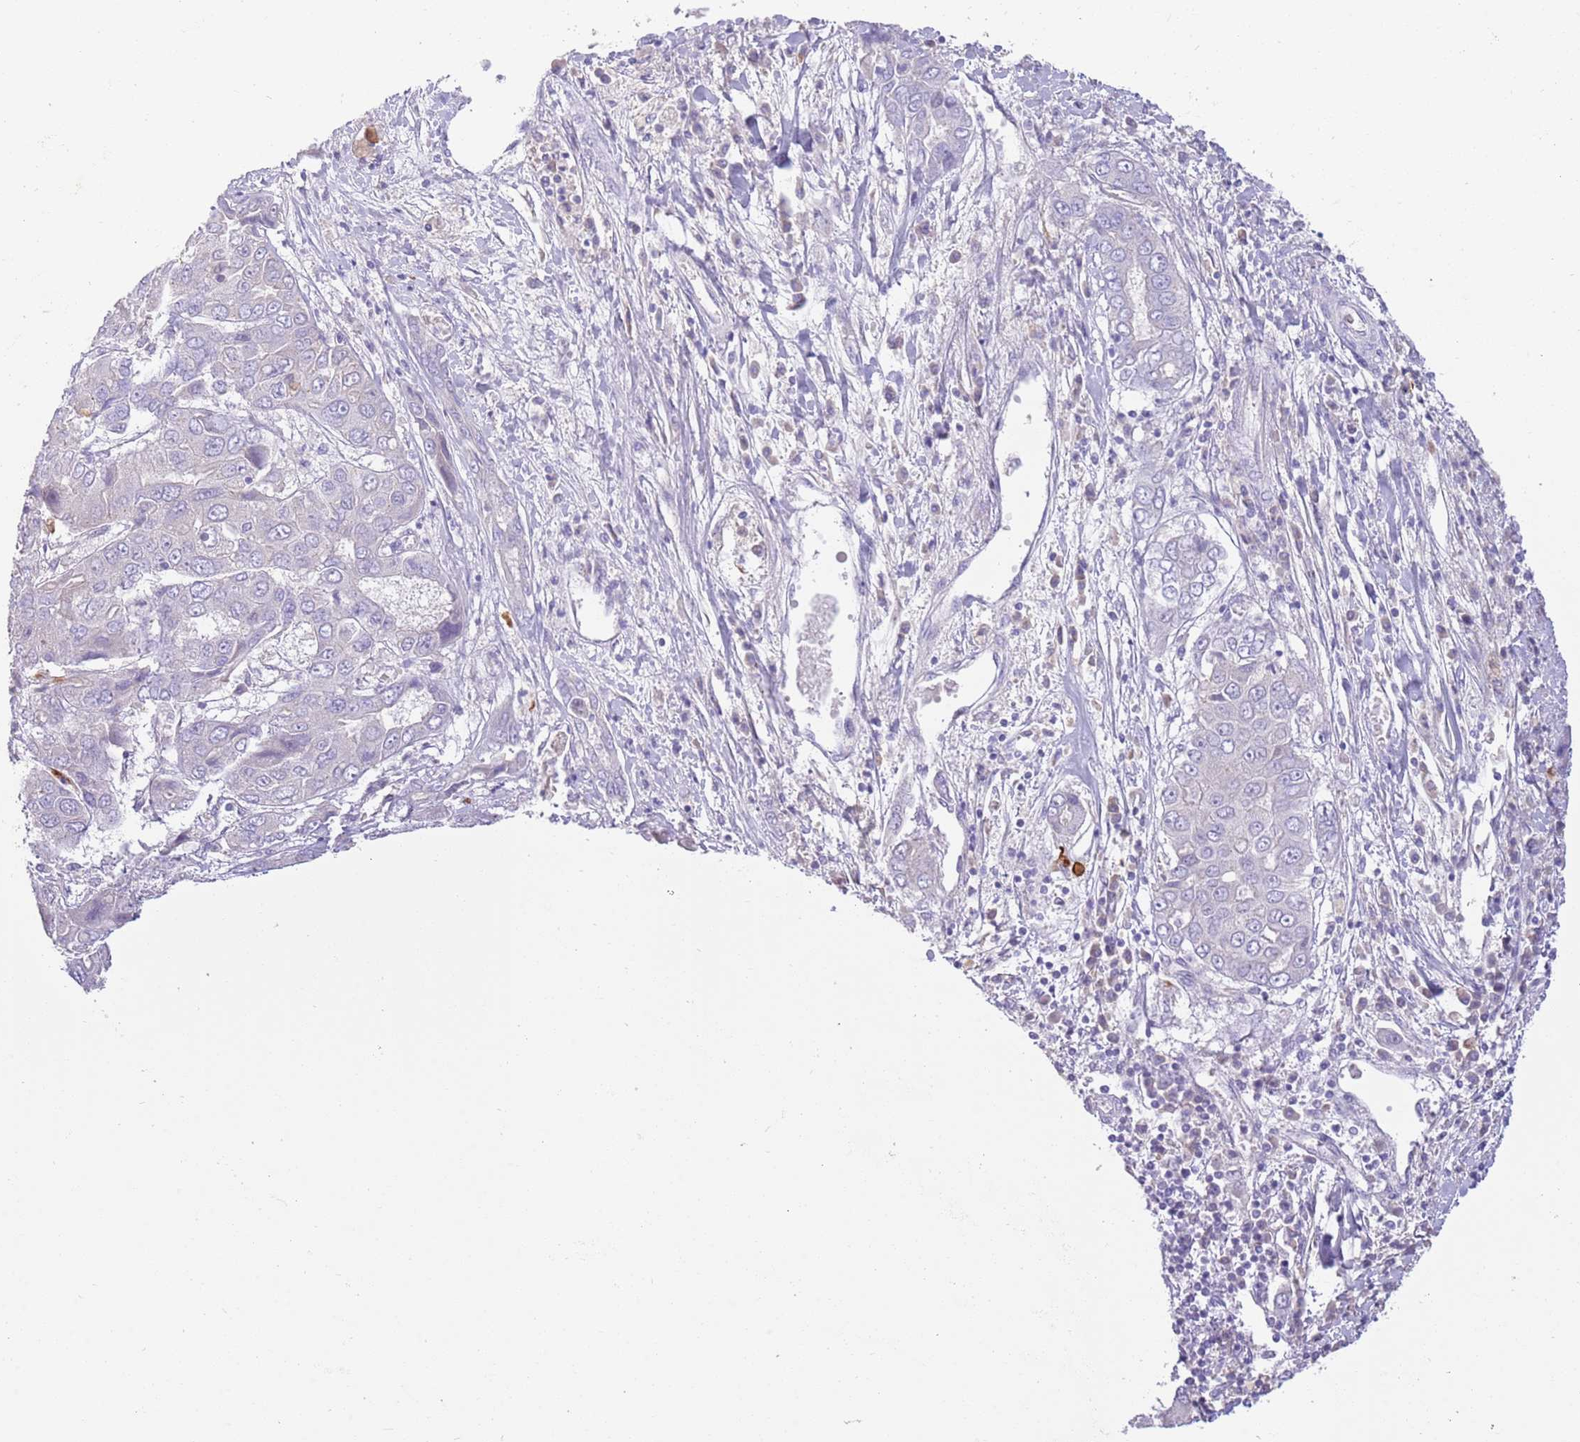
{"staining": {"intensity": "negative", "quantity": "none", "location": "none"}, "tissue": "liver cancer", "cell_type": "Tumor cells", "image_type": "cancer", "snomed": [{"axis": "morphology", "description": "Cholangiocarcinoma"}, {"axis": "topography", "description": "Liver"}], "caption": "IHC photomicrograph of liver cholangiocarcinoma stained for a protein (brown), which shows no expression in tumor cells.", "gene": "SFTPA1", "patient": {"sex": "male", "age": 67}}